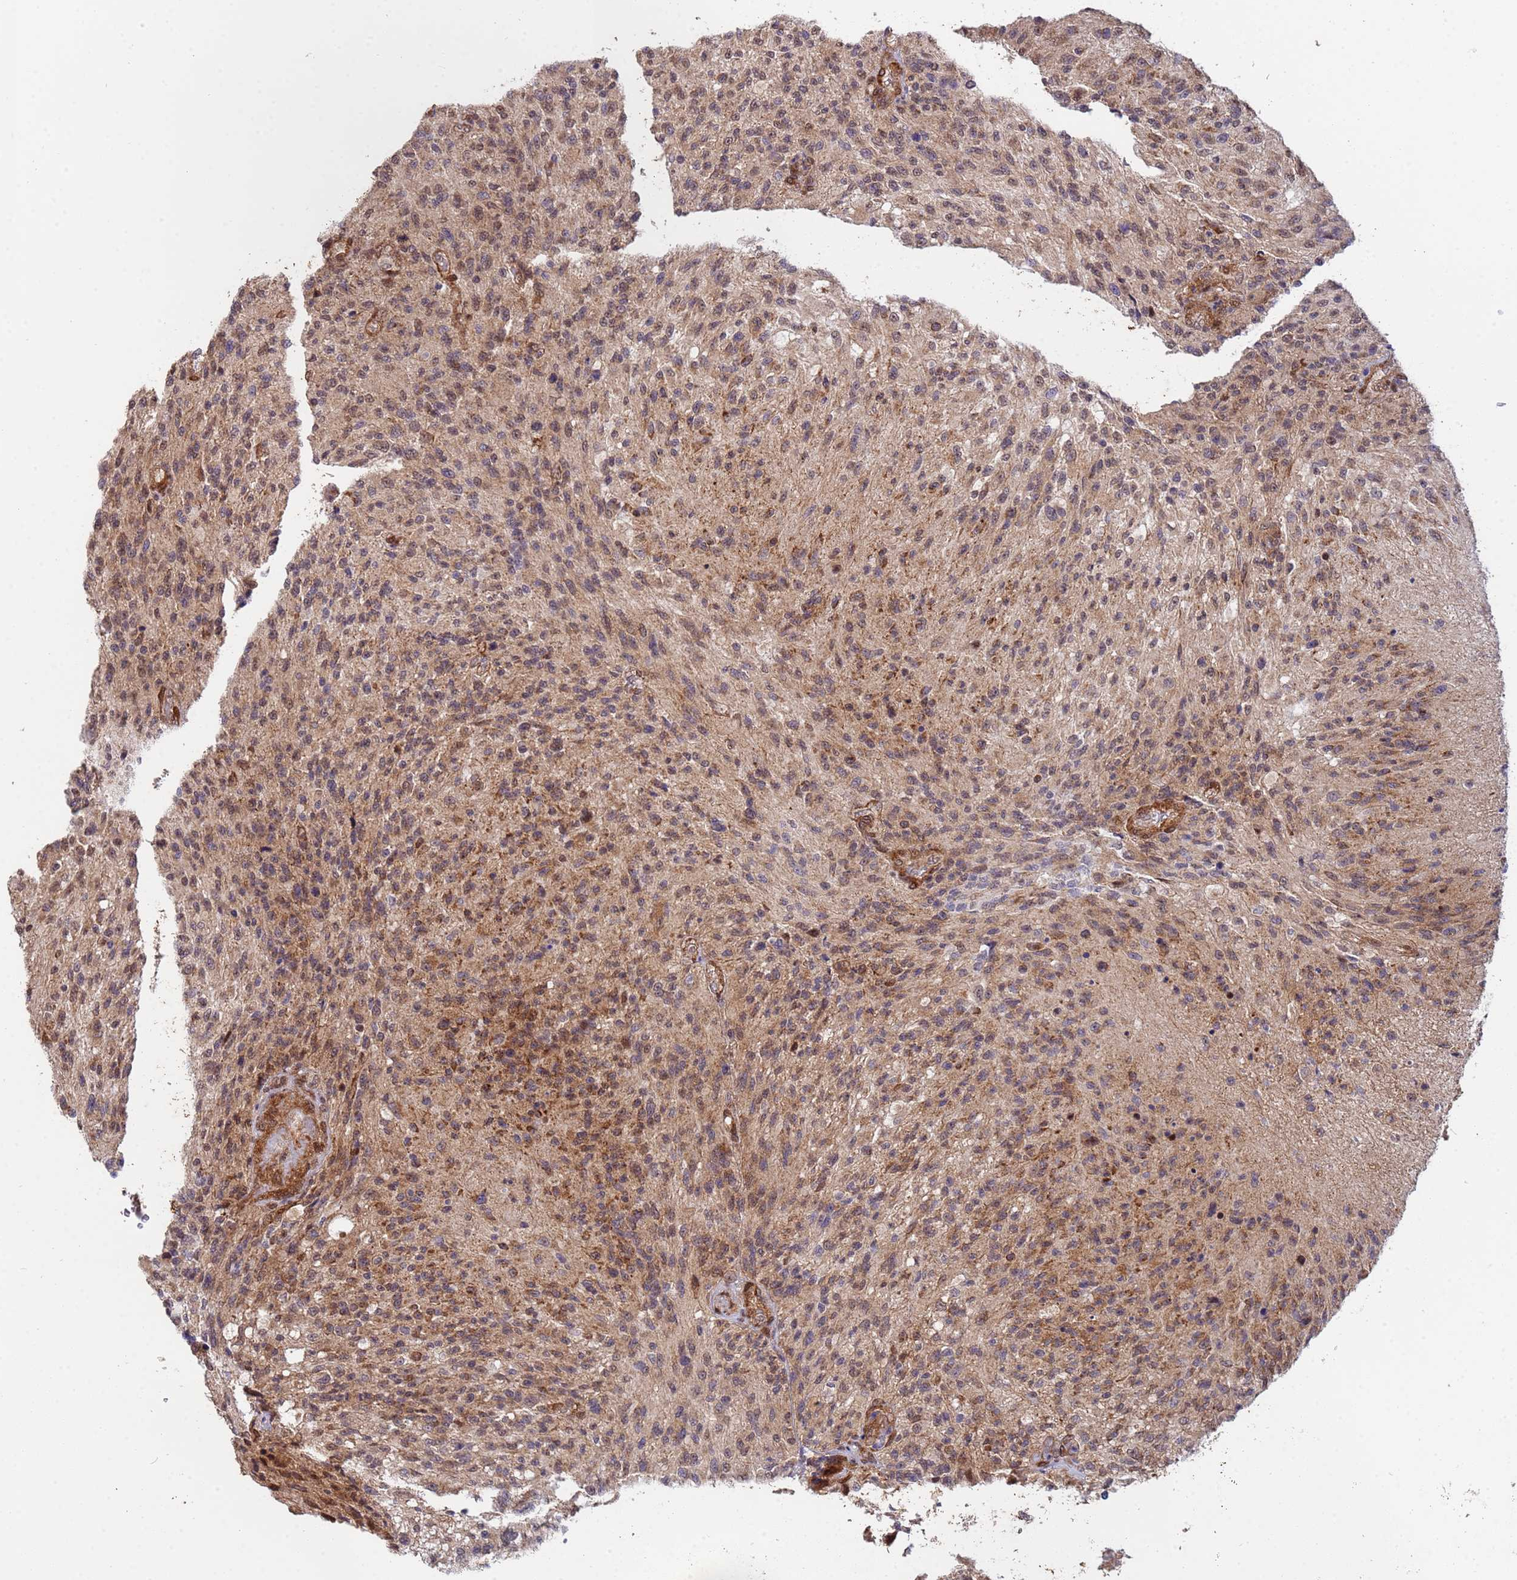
{"staining": {"intensity": "moderate", "quantity": ">75%", "location": "cytoplasmic/membranous,nuclear"}, "tissue": "glioma", "cell_type": "Tumor cells", "image_type": "cancer", "snomed": [{"axis": "morphology", "description": "Normal tissue, NOS"}, {"axis": "morphology", "description": "Glioma, malignant, High grade"}, {"axis": "topography", "description": "Cerebral cortex"}], "caption": "Immunohistochemistry (DAB (3,3'-diaminobenzidine)) staining of human glioma reveals moderate cytoplasmic/membranous and nuclear protein positivity in about >75% of tumor cells.", "gene": "TRIP6", "patient": {"sex": "male", "age": 56}}